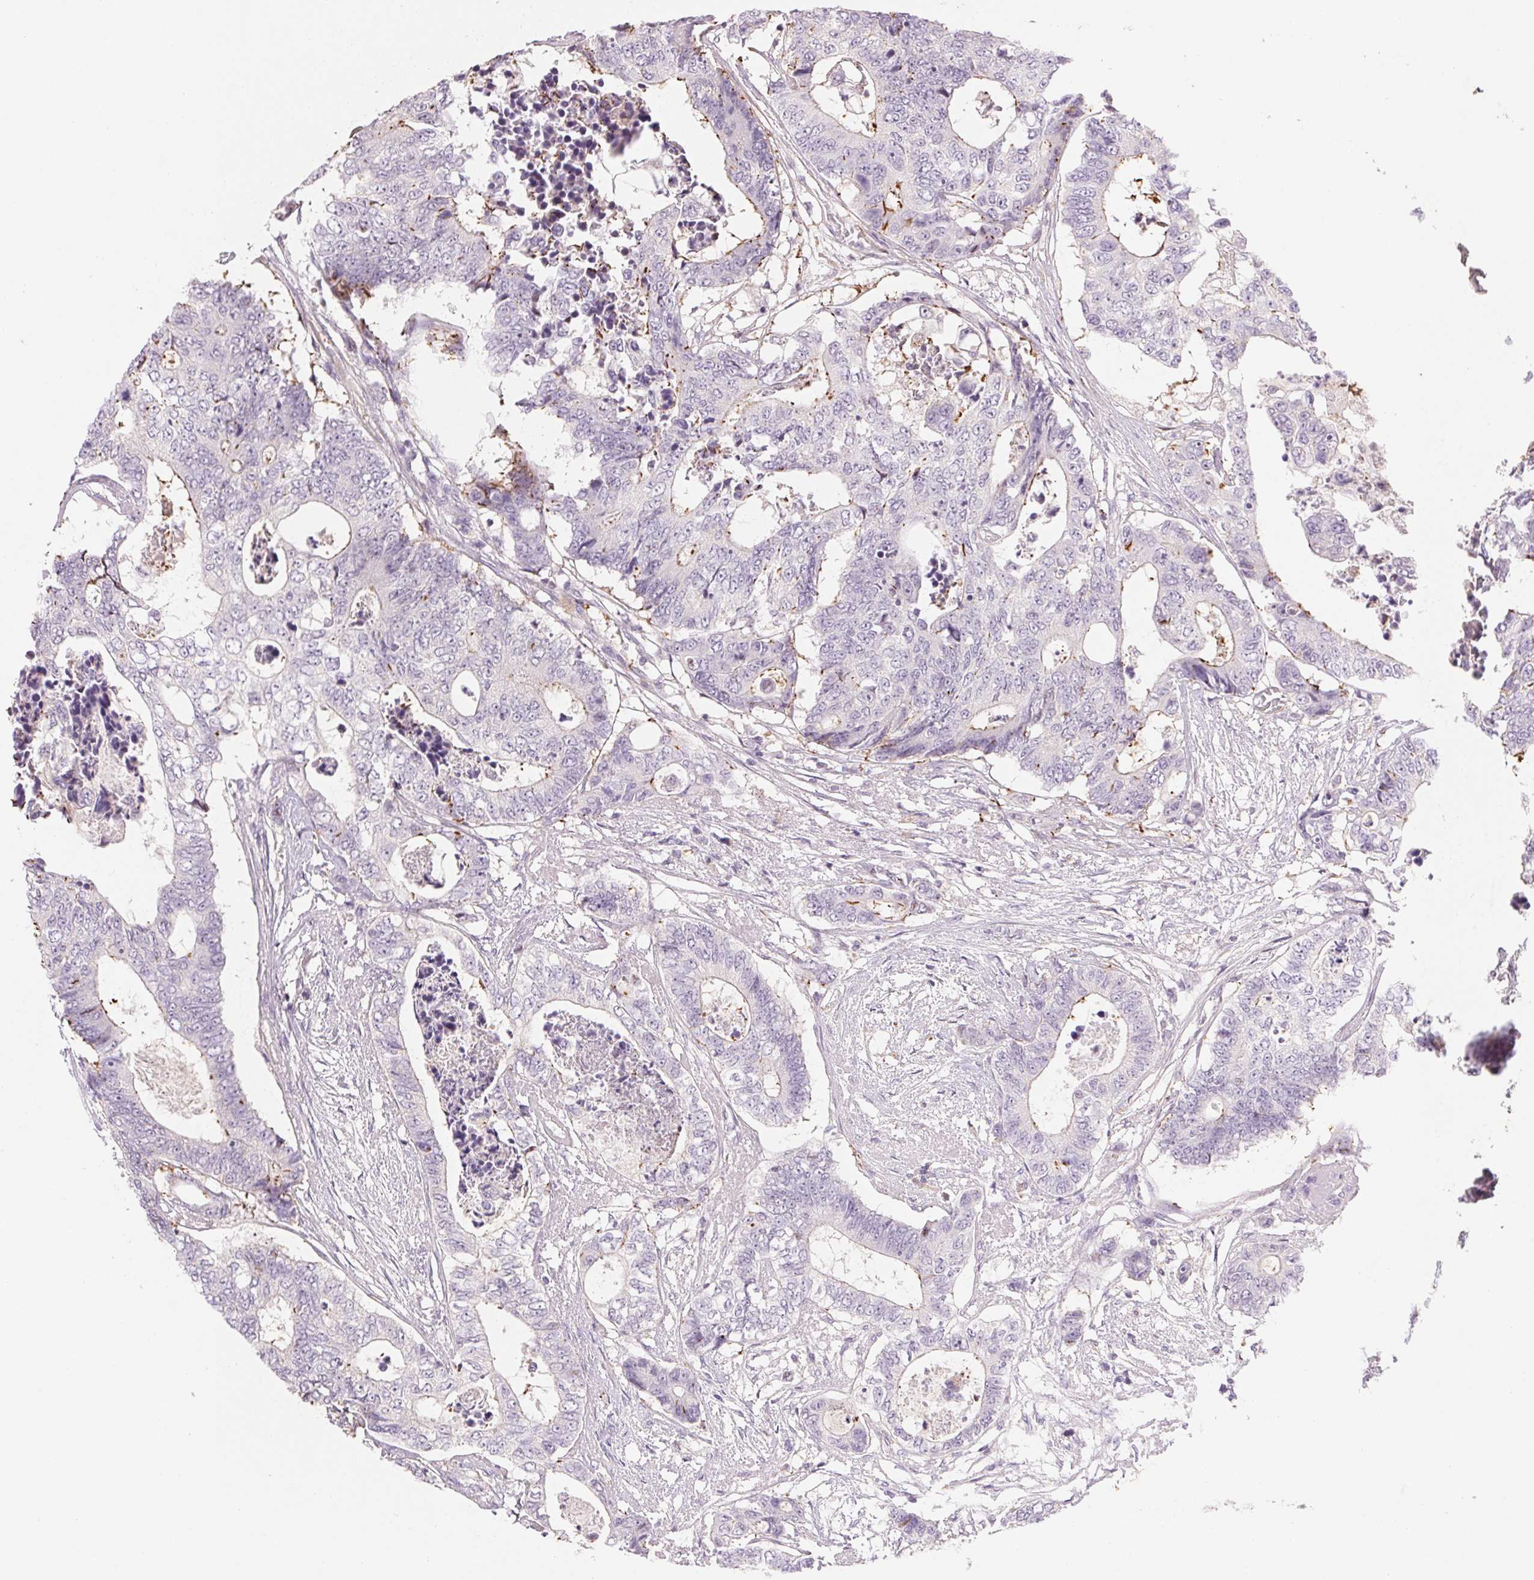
{"staining": {"intensity": "negative", "quantity": "none", "location": "none"}, "tissue": "colorectal cancer", "cell_type": "Tumor cells", "image_type": "cancer", "snomed": [{"axis": "morphology", "description": "Adenocarcinoma, NOS"}, {"axis": "topography", "description": "Colon"}], "caption": "Immunohistochemical staining of adenocarcinoma (colorectal) demonstrates no significant staining in tumor cells.", "gene": "ANKRD13B", "patient": {"sex": "female", "age": 48}}